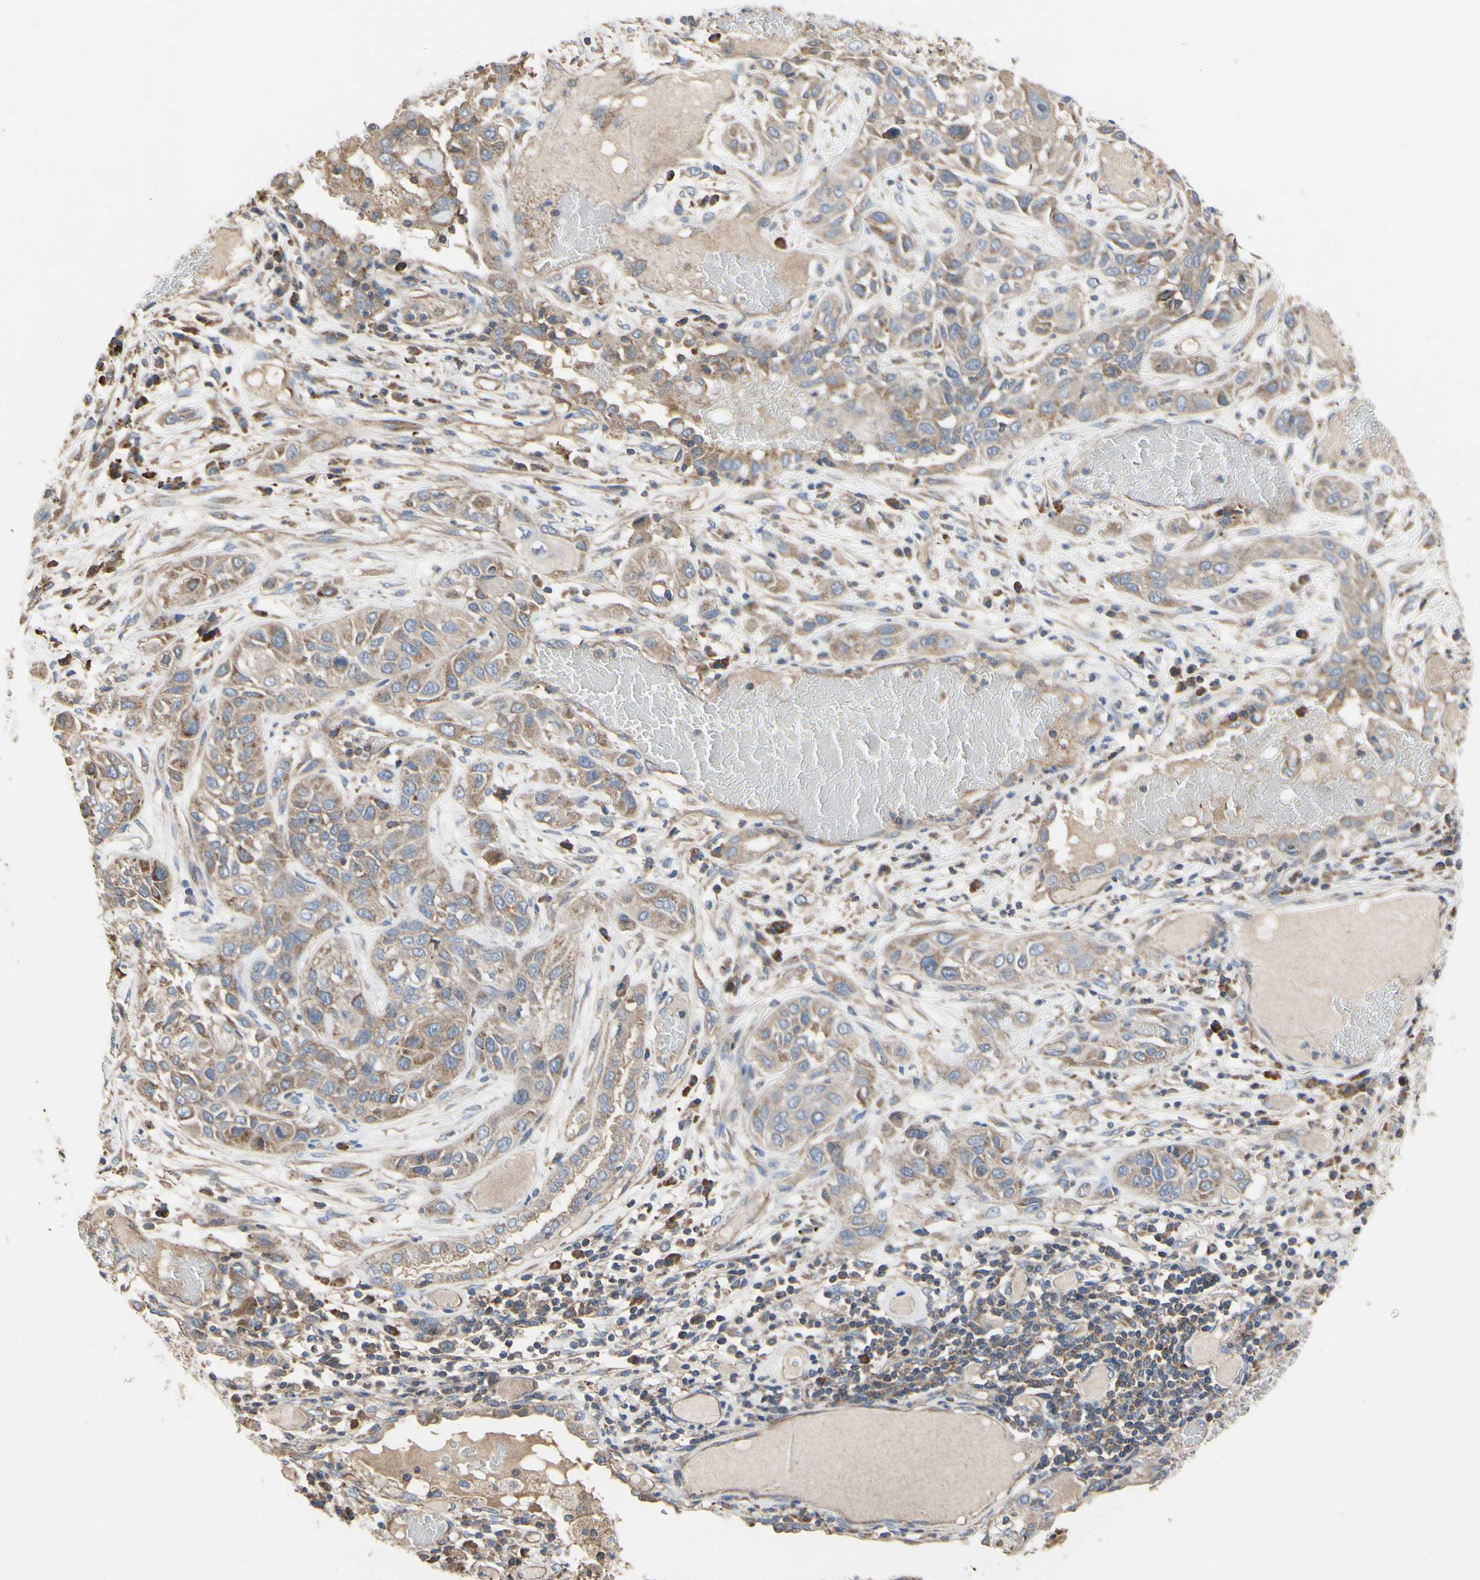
{"staining": {"intensity": "moderate", "quantity": ">75%", "location": "cytoplasmic/membranous"}, "tissue": "lung cancer", "cell_type": "Tumor cells", "image_type": "cancer", "snomed": [{"axis": "morphology", "description": "Squamous cell carcinoma, NOS"}, {"axis": "topography", "description": "Lung"}], "caption": "The micrograph demonstrates immunohistochemical staining of squamous cell carcinoma (lung). There is moderate cytoplasmic/membranous positivity is seen in approximately >75% of tumor cells.", "gene": "BECN1", "patient": {"sex": "male", "age": 71}}